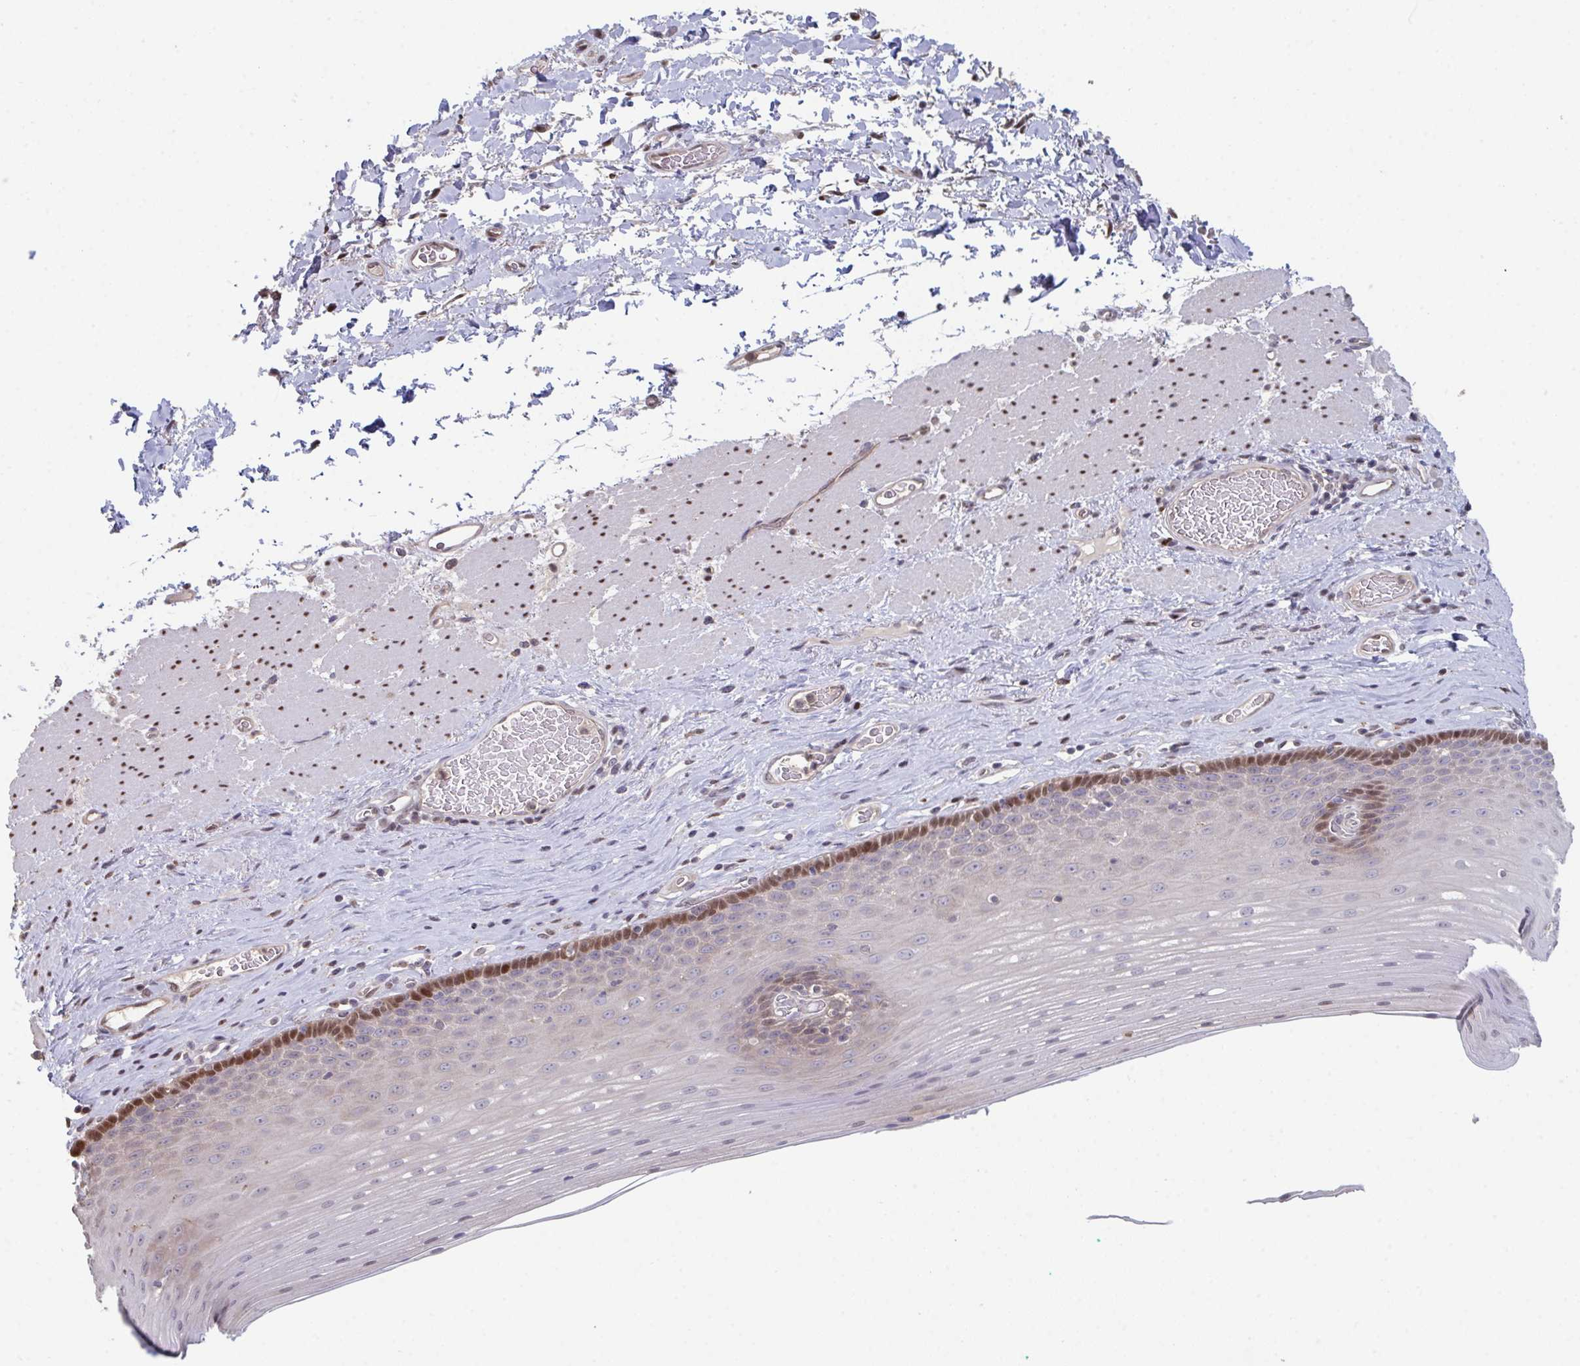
{"staining": {"intensity": "moderate", "quantity": "<25%", "location": "nuclear"}, "tissue": "esophagus", "cell_type": "Squamous epithelial cells", "image_type": "normal", "snomed": [{"axis": "morphology", "description": "Normal tissue, NOS"}, {"axis": "topography", "description": "Esophagus"}], "caption": "Protein expression analysis of unremarkable human esophagus reveals moderate nuclear staining in about <25% of squamous epithelial cells. Using DAB (3,3'-diaminobenzidine) (brown) and hematoxylin (blue) stains, captured at high magnification using brightfield microscopy.", "gene": "ACD", "patient": {"sex": "male", "age": 62}}